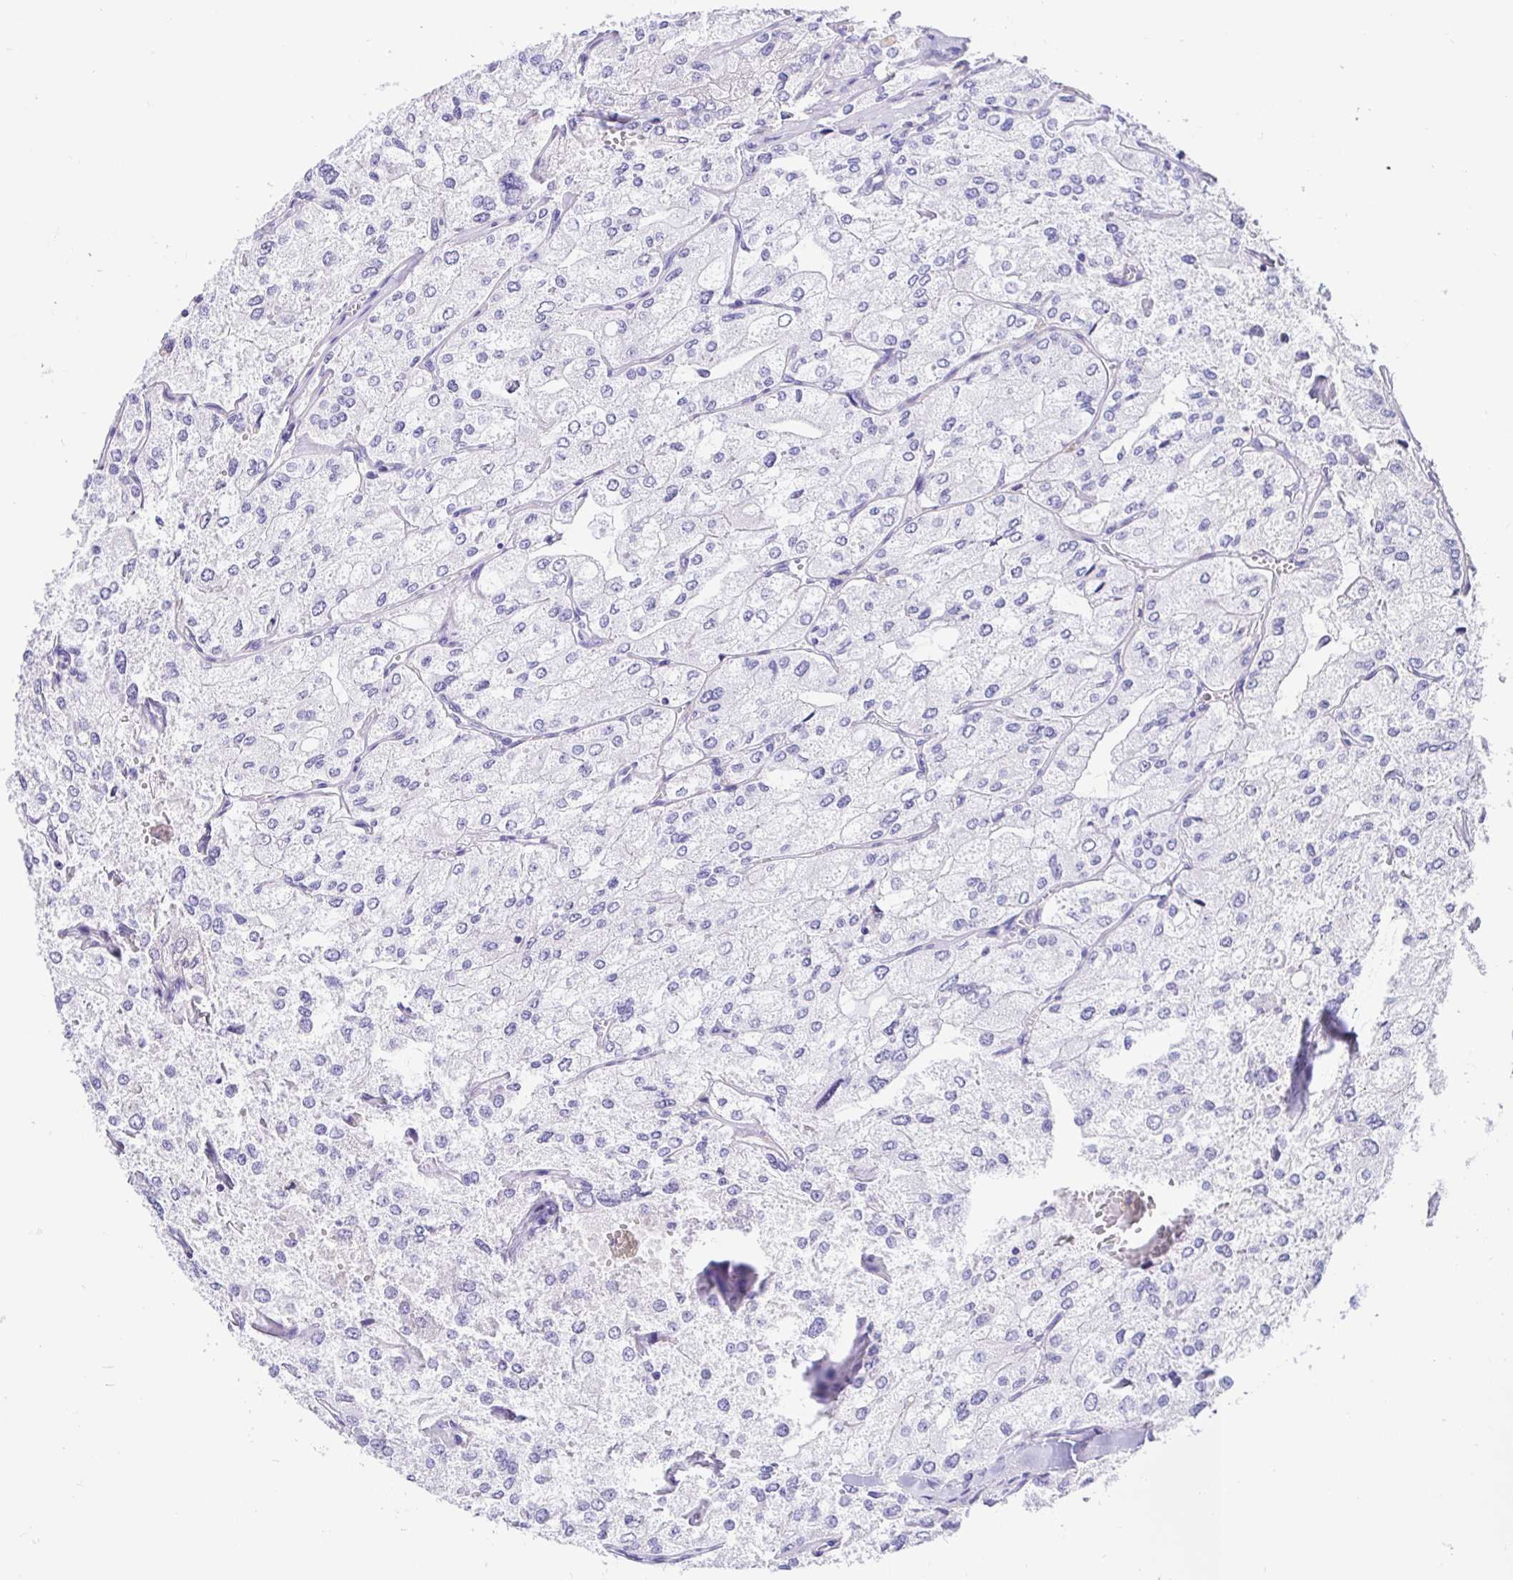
{"staining": {"intensity": "negative", "quantity": "none", "location": "none"}, "tissue": "renal cancer", "cell_type": "Tumor cells", "image_type": "cancer", "snomed": [{"axis": "morphology", "description": "Adenocarcinoma, NOS"}, {"axis": "topography", "description": "Kidney"}], "caption": "Histopathology image shows no protein expression in tumor cells of adenocarcinoma (renal) tissue.", "gene": "PRAMEF19", "patient": {"sex": "female", "age": 70}}